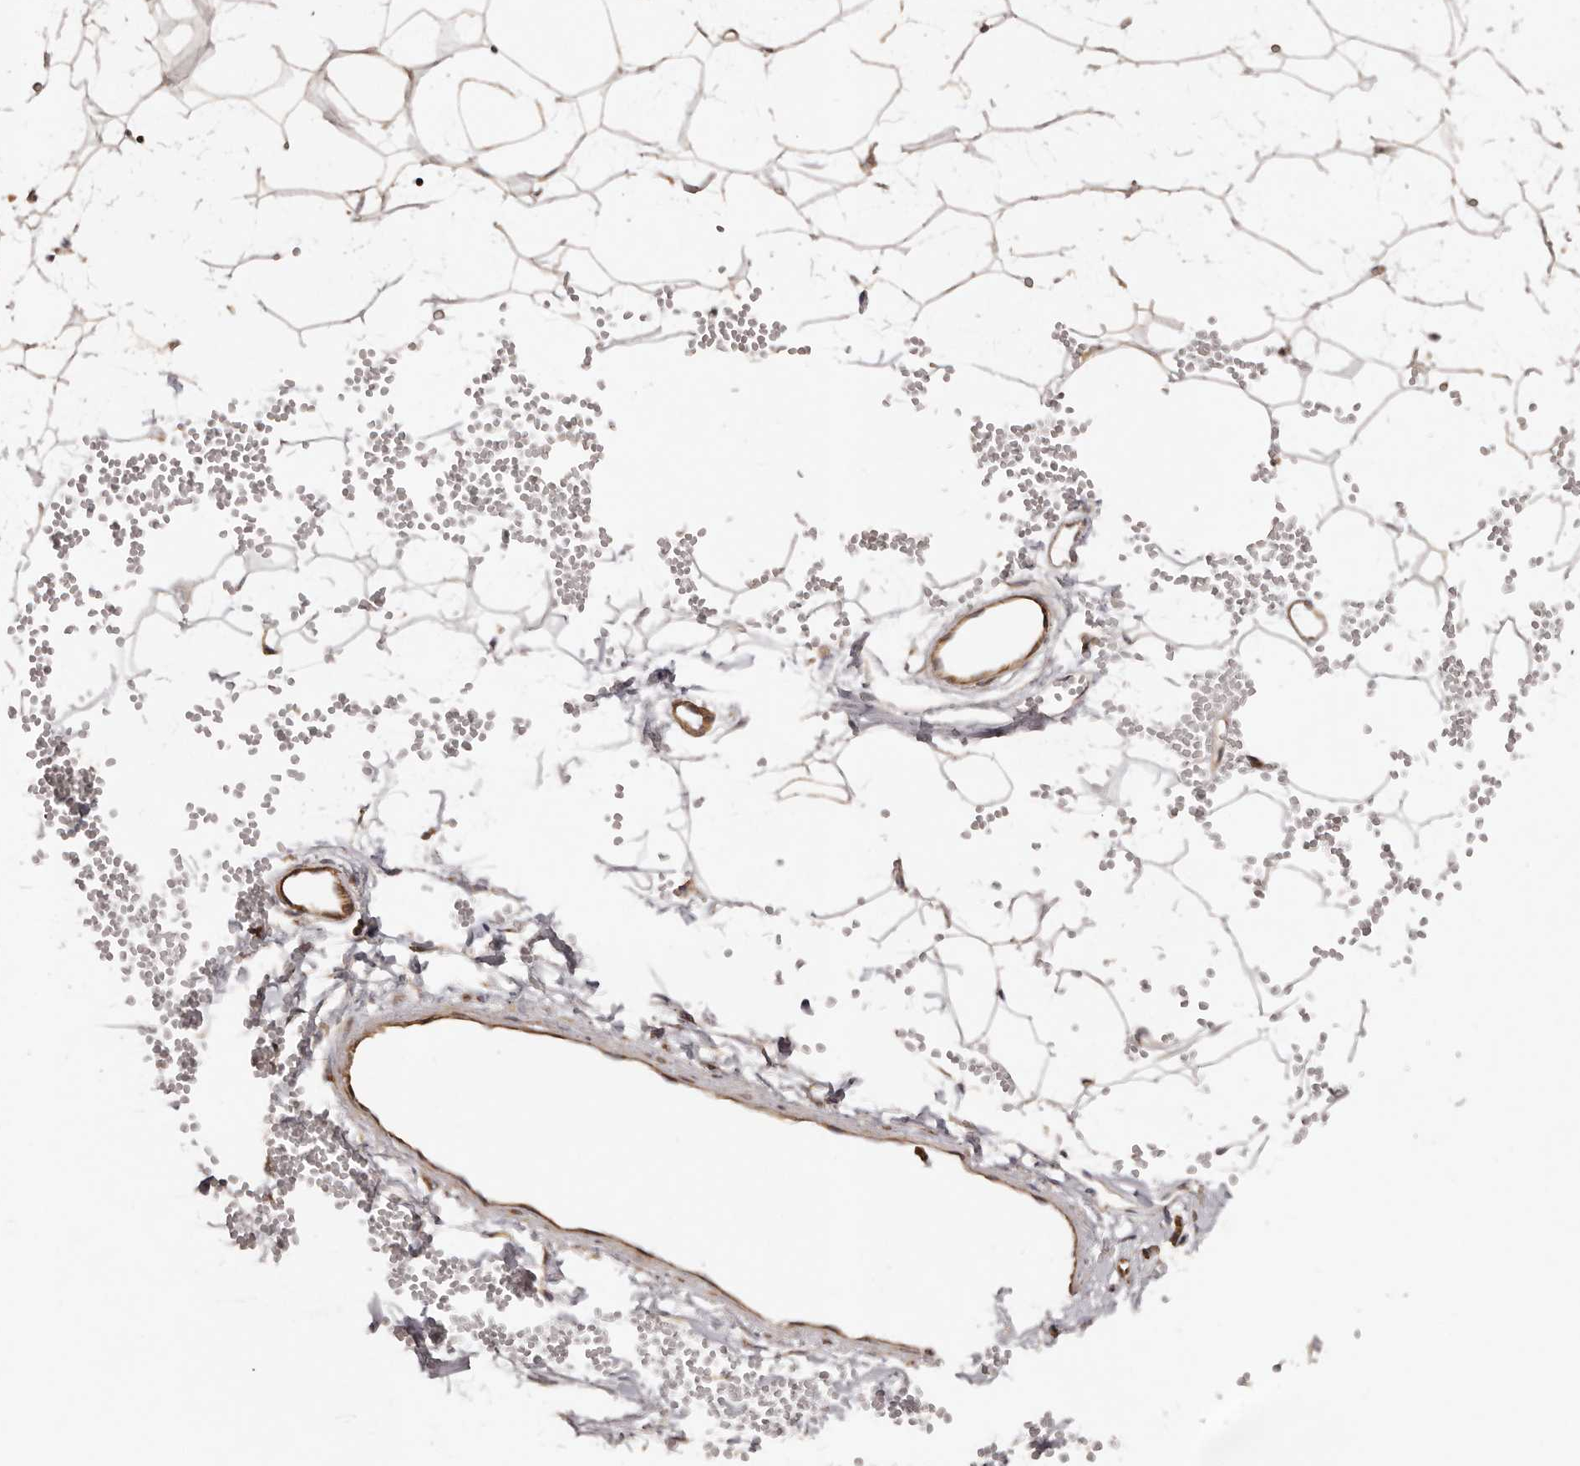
{"staining": {"intensity": "moderate", "quantity": ">75%", "location": "cytoplasmic/membranous"}, "tissue": "adipose tissue", "cell_type": "Adipocytes", "image_type": "normal", "snomed": [{"axis": "morphology", "description": "Normal tissue, NOS"}, {"axis": "topography", "description": "Breast"}], "caption": "A photomicrograph of adipose tissue stained for a protein exhibits moderate cytoplasmic/membranous brown staining in adipocytes.", "gene": "RPS6", "patient": {"sex": "female", "age": 23}}